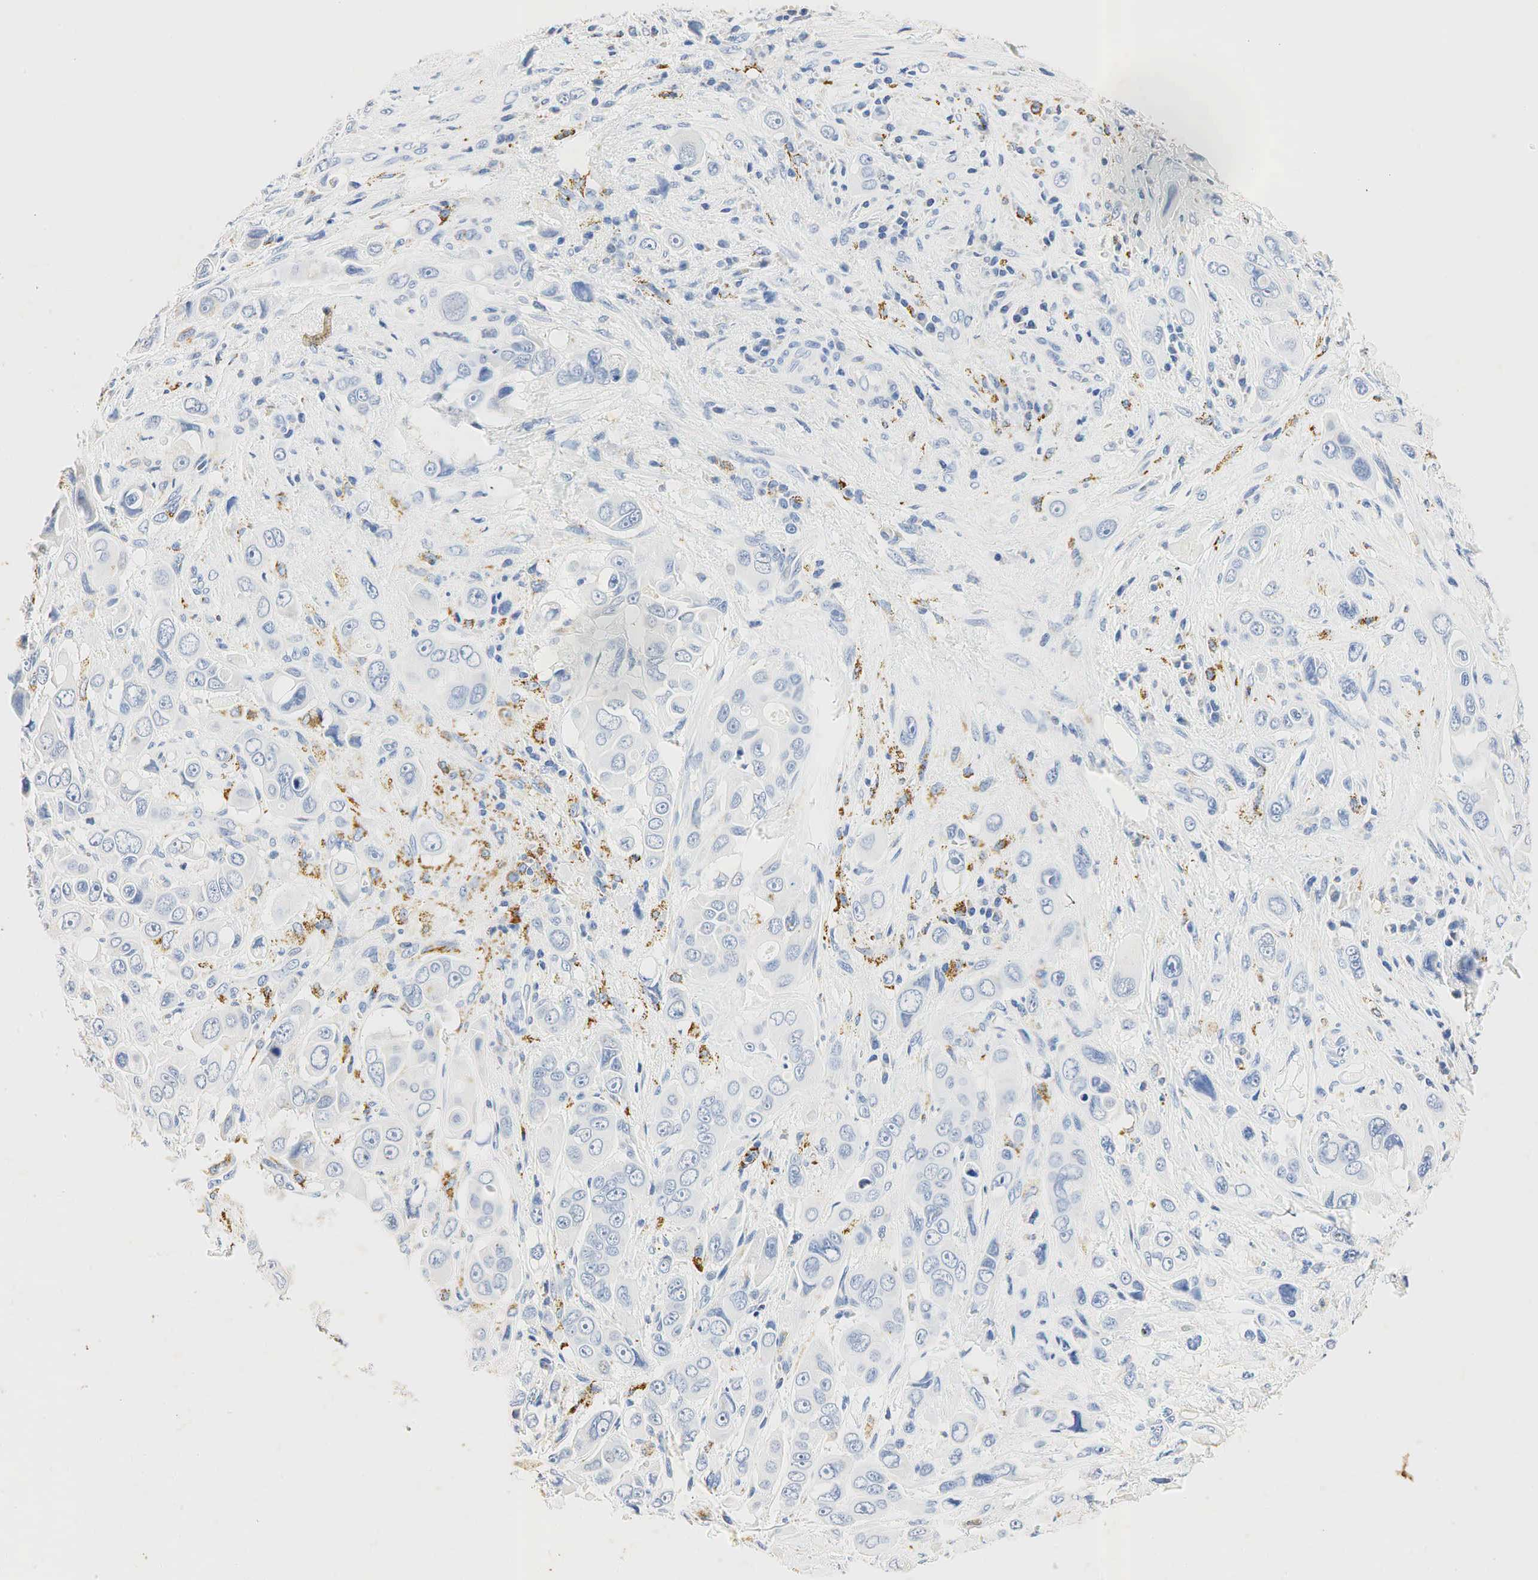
{"staining": {"intensity": "negative", "quantity": "none", "location": "none"}, "tissue": "liver cancer", "cell_type": "Tumor cells", "image_type": "cancer", "snomed": [{"axis": "morphology", "description": "Cholangiocarcinoma"}, {"axis": "topography", "description": "Liver"}], "caption": "This is a histopathology image of immunohistochemistry staining of liver cancer (cholangiocarcinoma), which shows no positivity in tumor cells. Nuclei are stained in blue.", "gene": "SYP", "patient": {"sex": "female", "age": 79}}